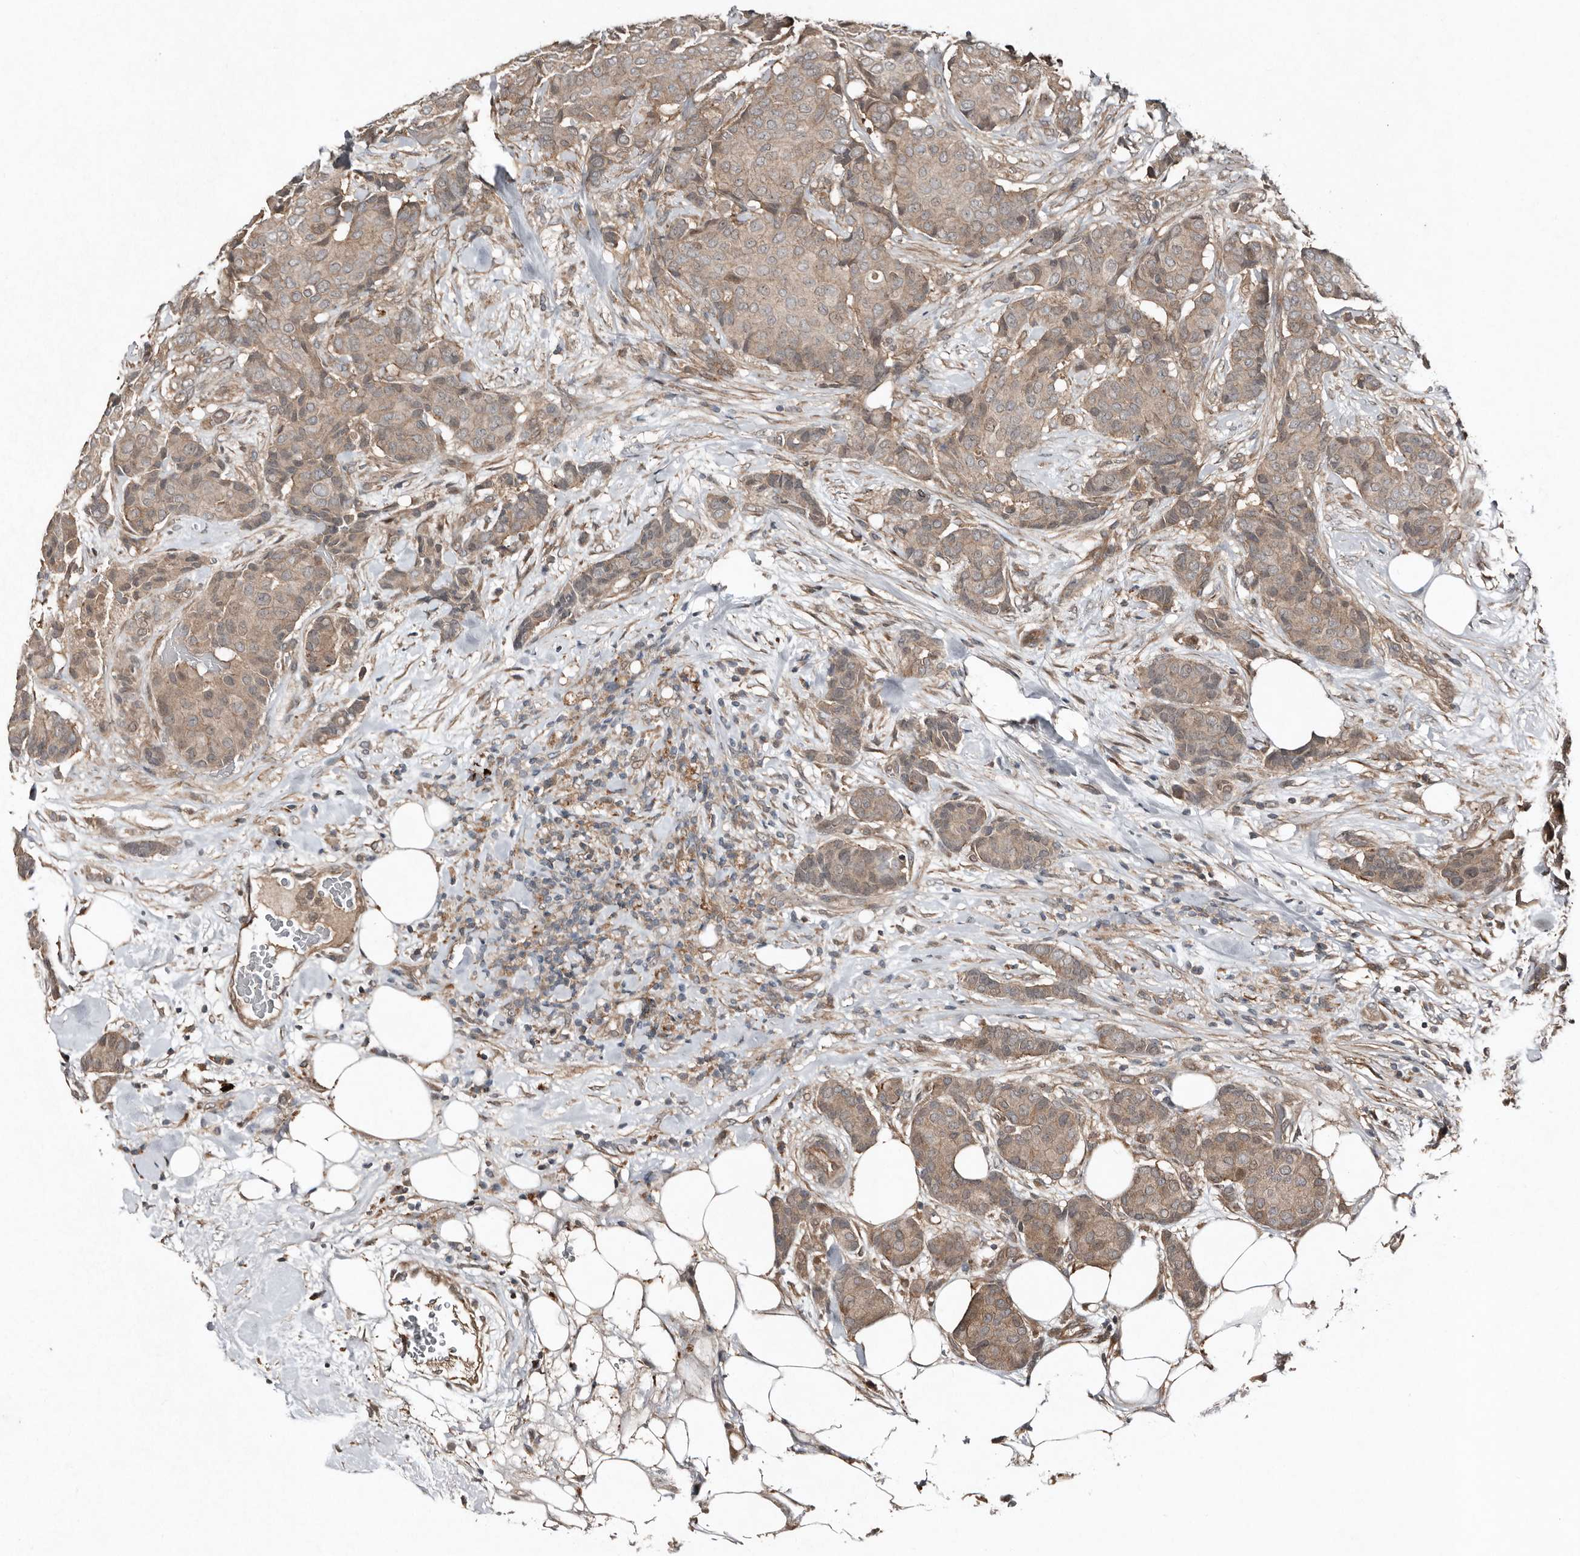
{"staining": {"intensity": "weak", "quantity": ">75%", "location": "cytoplasmic/membranous"}, "tissue": "breast cancer", "cell_type": "Tumor cells", "image_type": "cancer", "snomed": [{"axis": "morphology", "description": "Duct carcinoma"}, {"axis": "topography", "description": "Breast"}], "caption": "DAB (3,3'-diaminobenzidine) immunohistochemical staining of breast cancer (infiltrating ductal carcinoma) demonstrates weak cytoplasmic/membranous protein staining in about >75% of tumor cells. The staining was performed using DAB (3,3'-diaminobenzidine) to visualize the protein expression in brown, while the nuclei were stained in blue with hematoxylin (Magnification: 20x).", "gene": "TEAD3", "patient": {"sex": "female", "age": 75}}